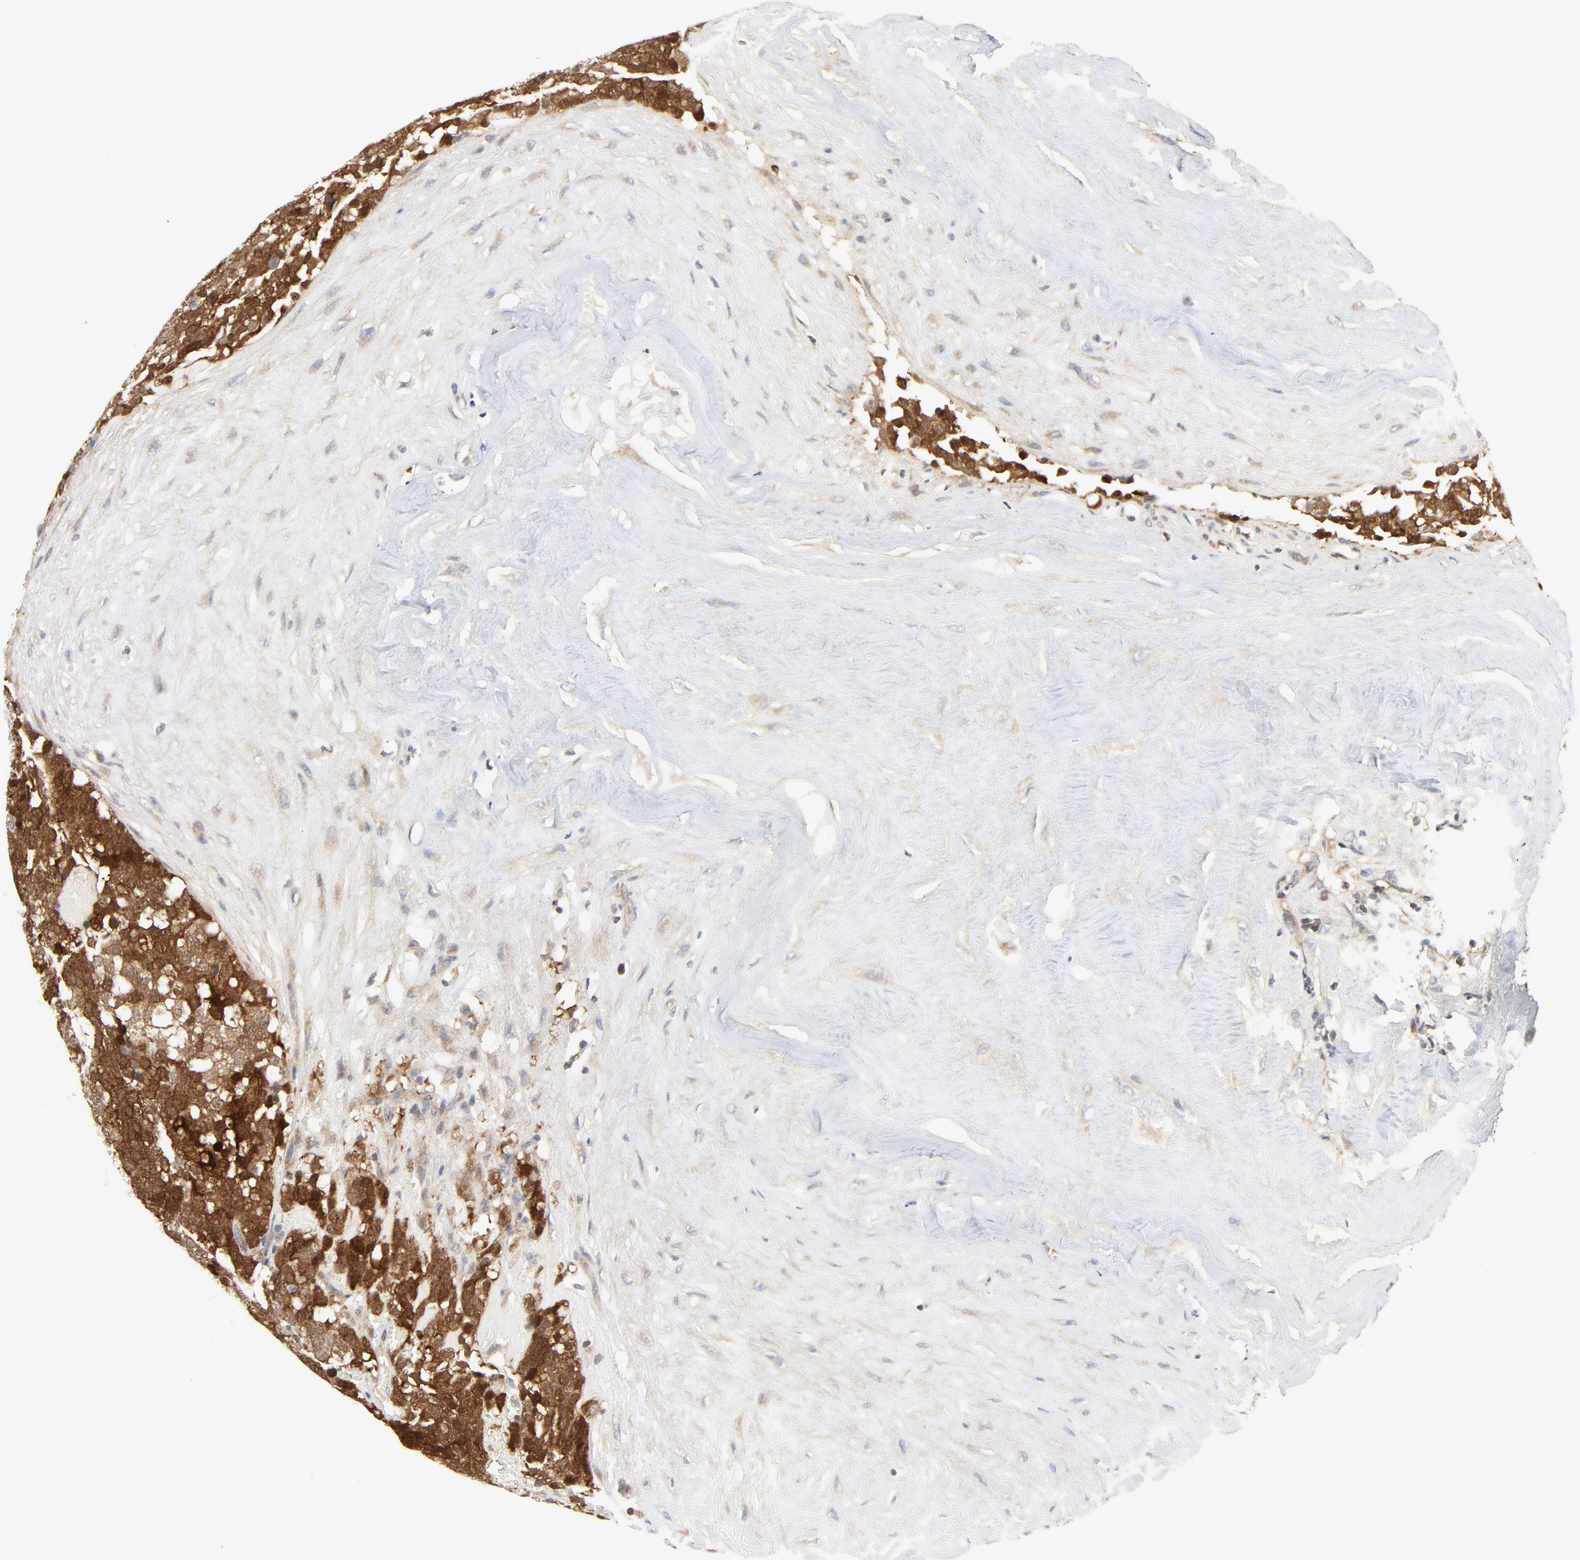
{"staining": {"intensity": "strong", "quantity": ">75%", "location": "cytoplasmic/membranous"}, "tissue": "testis cancer", "cell_type": "Tumor cells", "image_type": "cancer", "snomed": [{"axis": "morphology", "description": "Seminoma, NOS"}, {"axis": "topography", "description": "Testis"}], "caption": "Protein staining displays strong cytoplasmic/membranous staining in about >75% of tumor cells in testis cancer.", "gene": "MAP2K7", "patient": {"sex": "male", "age": 71}}